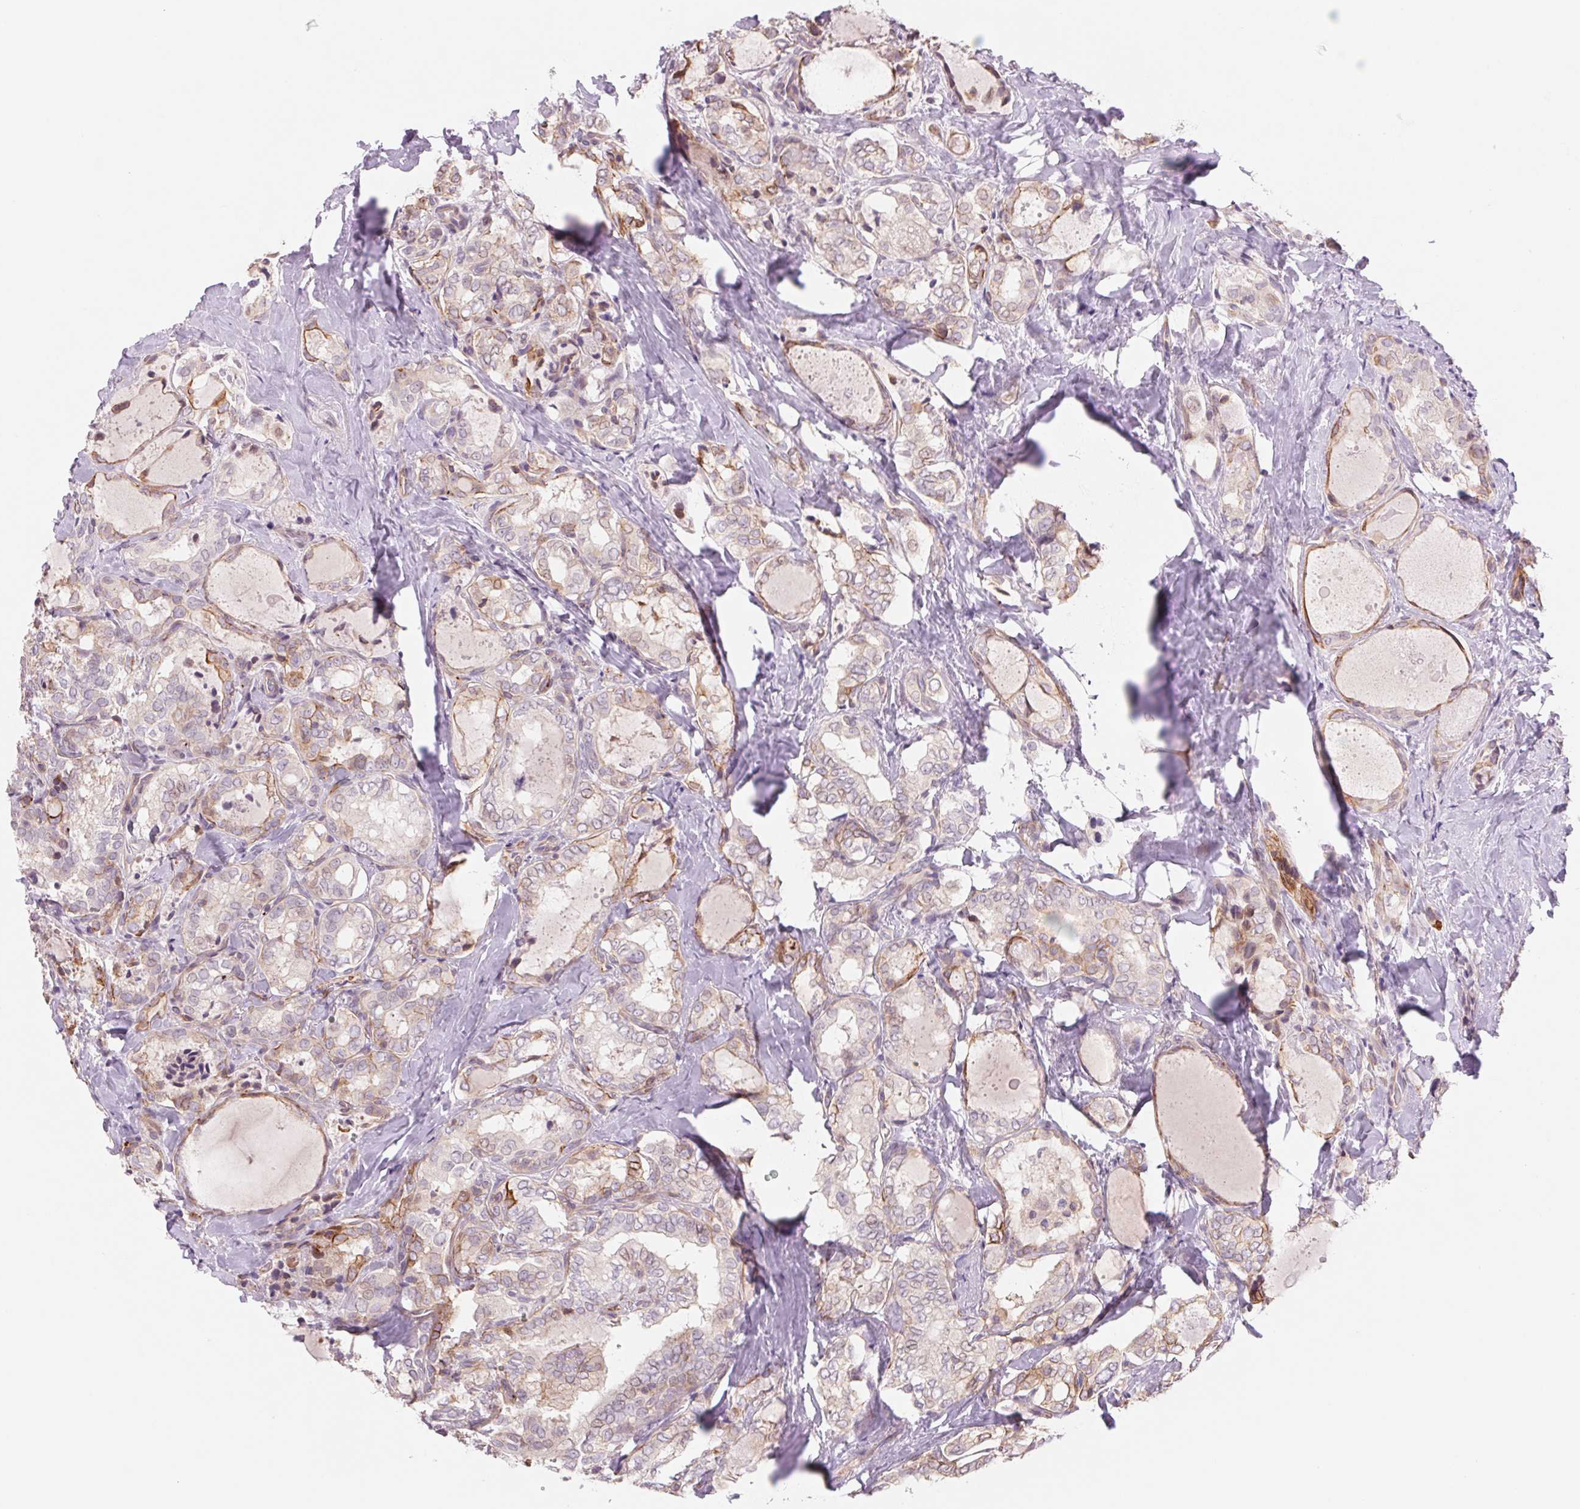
{"staining": {"intensity": "moderate", "quantity": "<25%", "location": "cytoplasmic/membranous"}, "tissue": "thyroid cancer", "cell_type": "Tumor cells", "image_type": "cancer", "snomed": [{"axis": "morphology", "description": "Papillary adenocarcinoma, NOS"}, {"axis": "topography", "description": "Thyroid gland"}], "caption": "A histopathology image of thyroid cancer (papillary adenocarcinoma) stained for a protein demonstrates moderate cytoplasmic/membranous brown staining in tumor cells.", "gene": "MS4A13", "patient": {"sex": "female", "age": 75}}